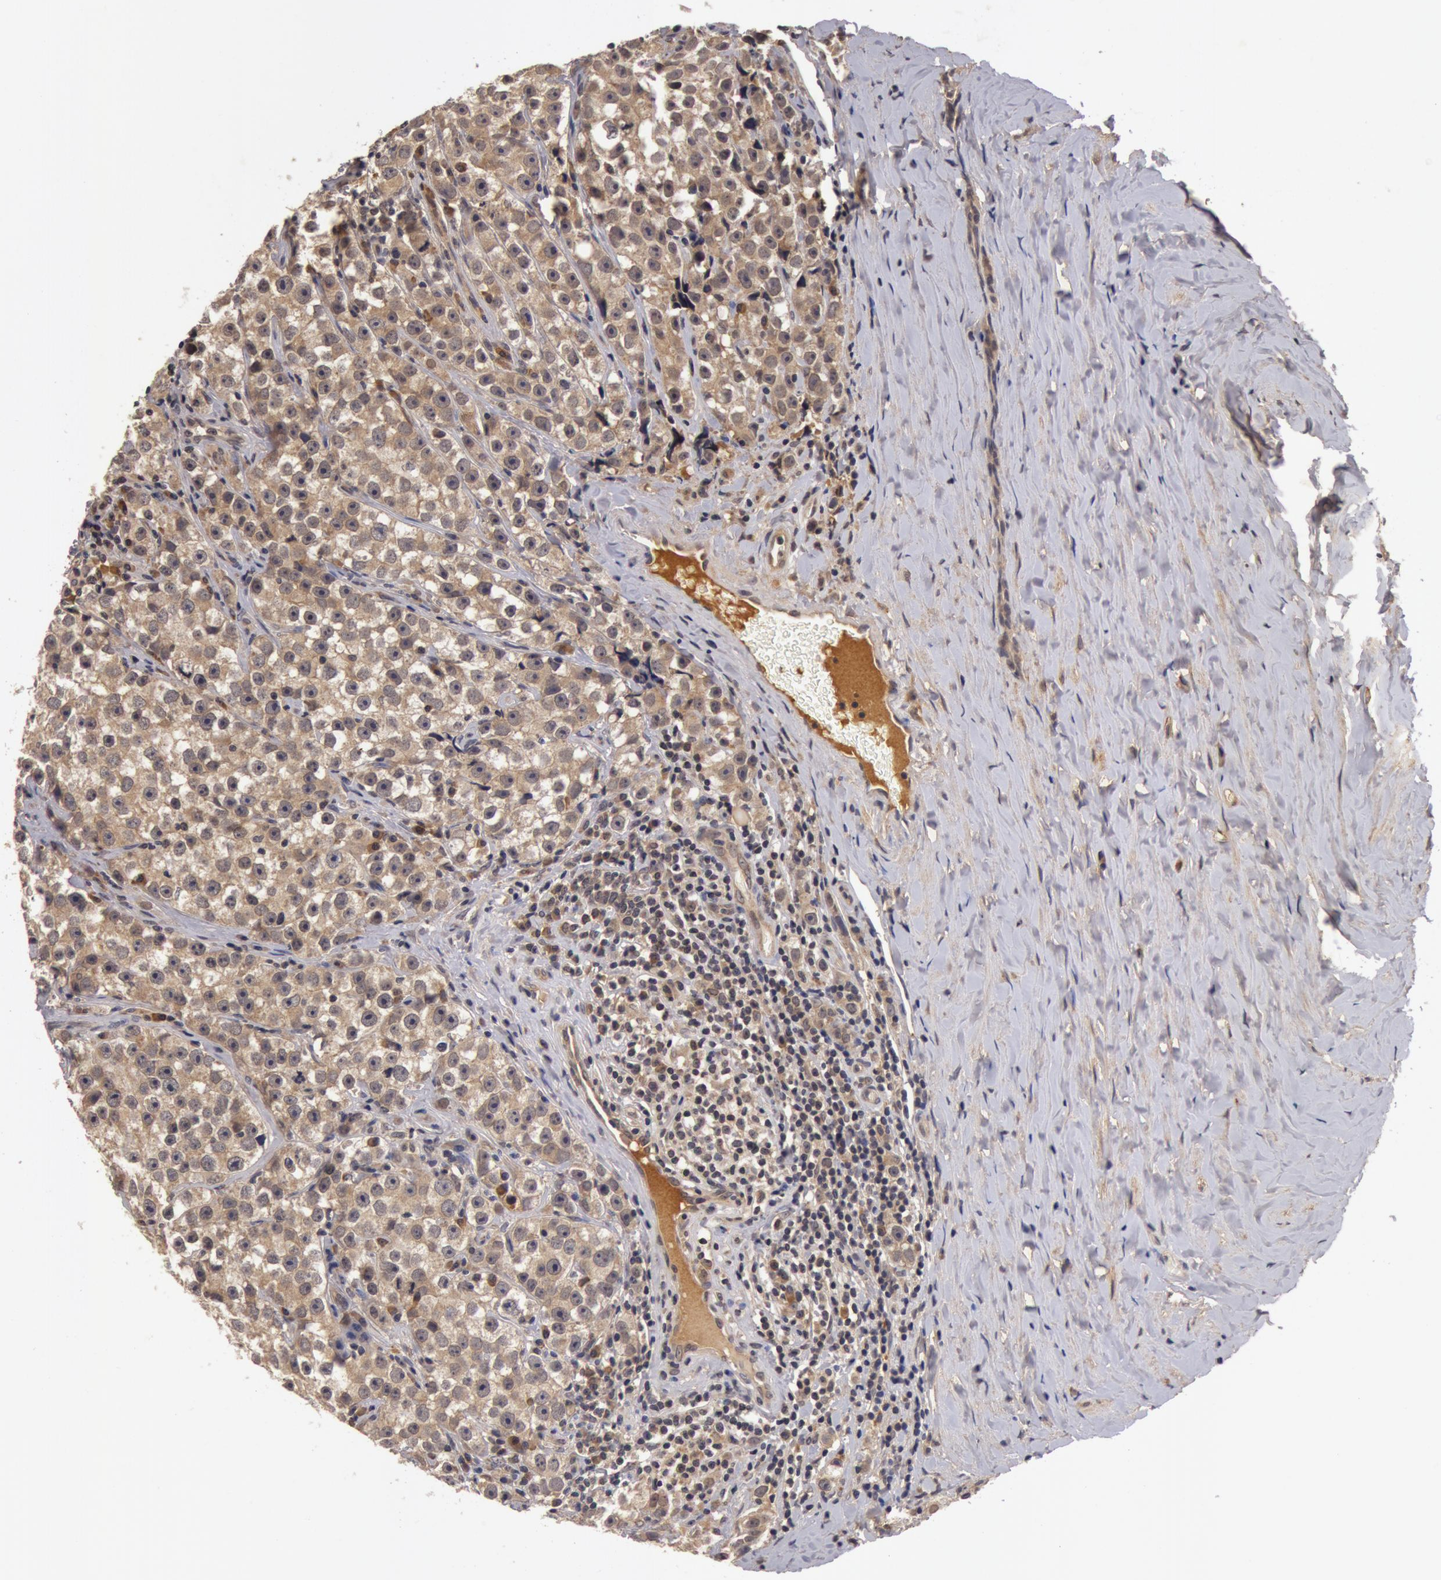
{"staining": {"intensity": "moderate", "quantity": ">75%", "location": "cytoplasmic/membranous"}, "tissue": "testis cancer", "cell_type": "Tumor cells", "image_type": "cancer", "snomed": [{"axis": "morphology", "description": "Seminoma, NOS"}, {"axis": "topography", "description": "Testis"}], "caption": "Immunohistochemical staining of testis cancer (seminoma) reveals medium levels of moderate cytoplasmic/membranous positivity in approximately >75% of tumor cells.", "gene": "BCHE", "patient": {"sex": "male", "age": 32}}